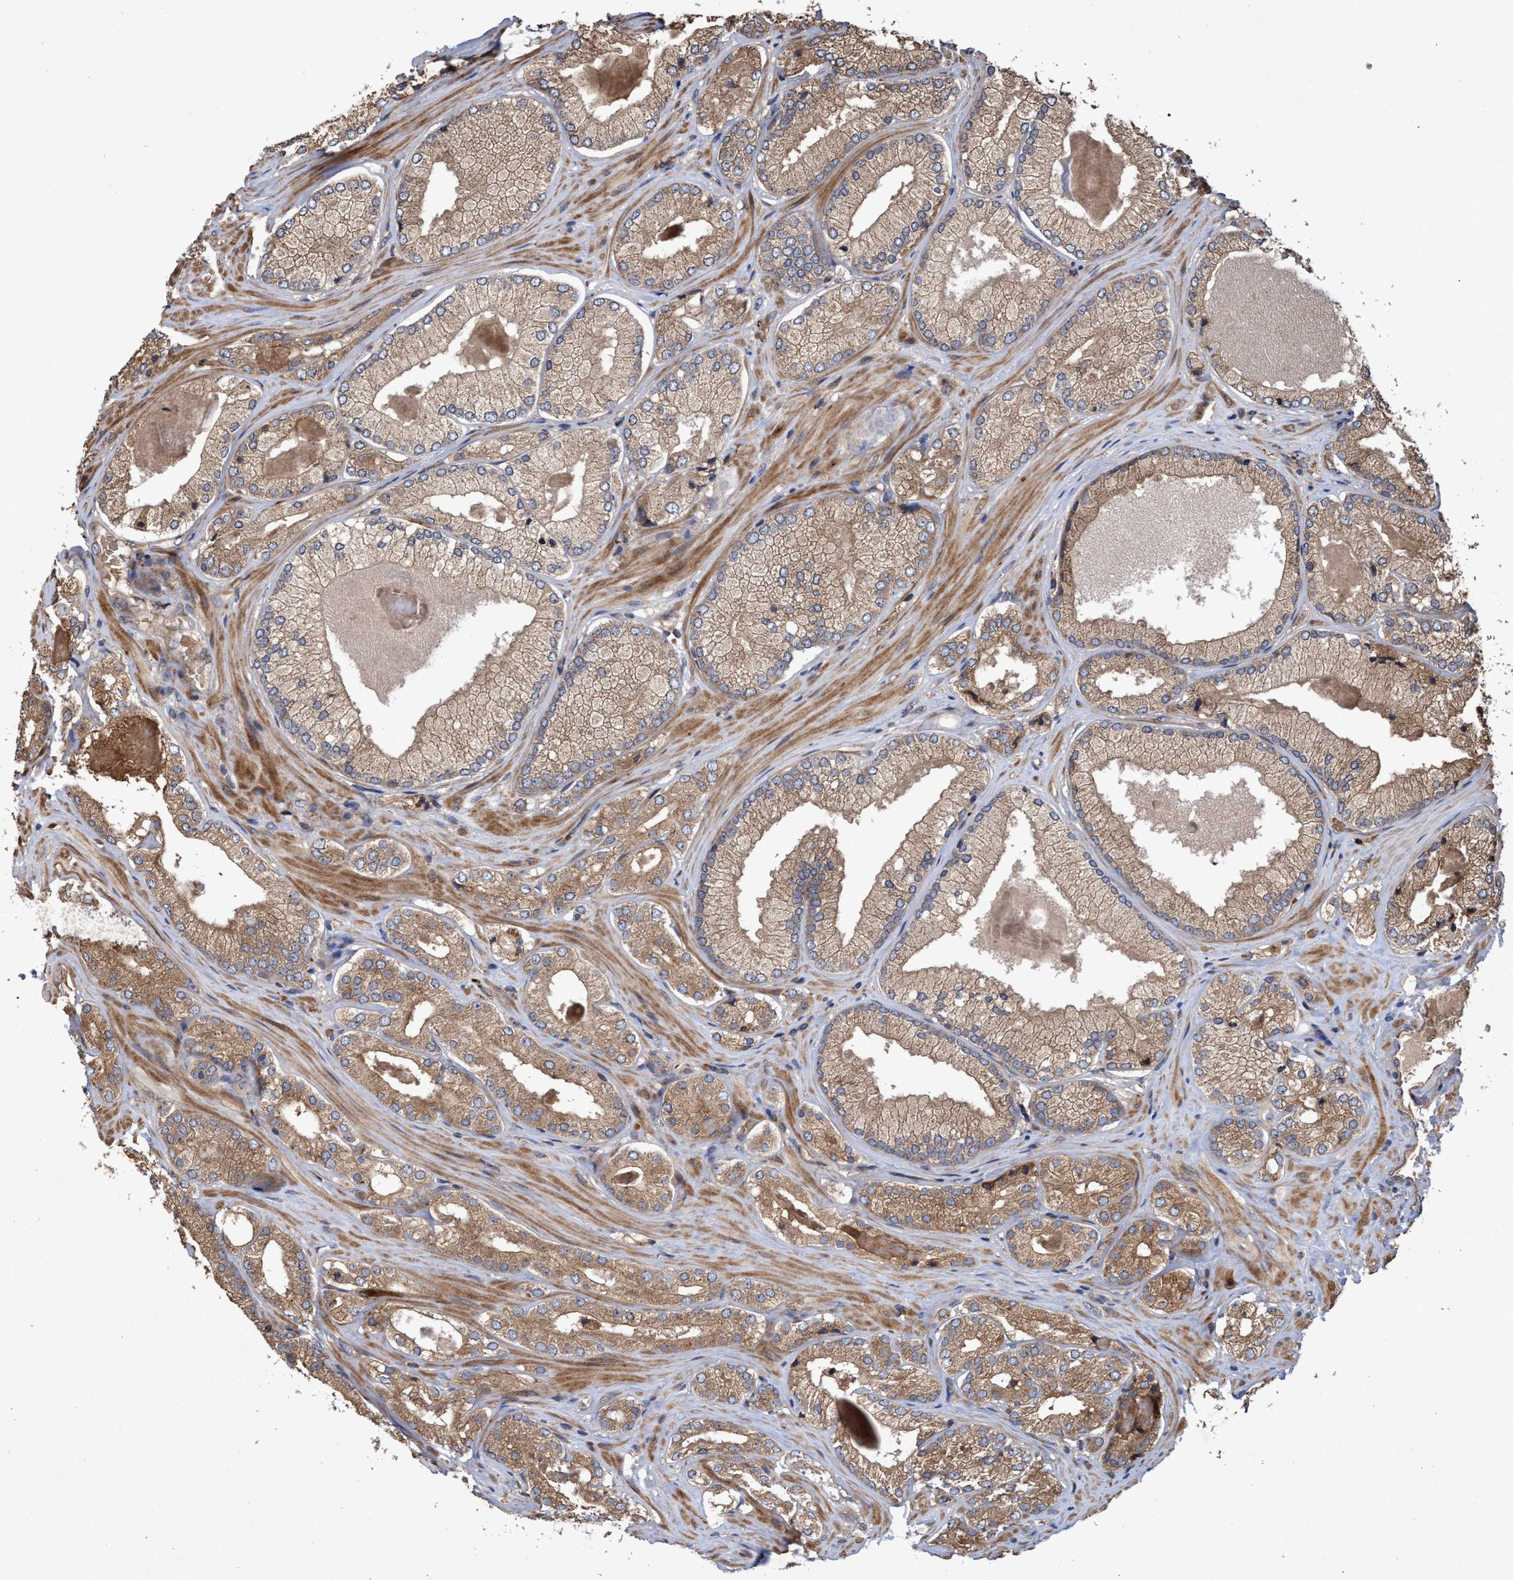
{"staining": {"intensity": "moderate", "quantity": ">75%", "location": "cytoplasmic/membranous"}, "tissue": "prostate cancer", "cell_type": "Tumor cells", "image_type": "cancer", "snomed": [{"axis": "morphology", "description": "Adenocarcinoma, Low grade"}, {"axis": "topography", "description": "Prostate"}], "caption": "Protein expression analysis of human prostate cancer reveals moderate cytoplasmic/membranous positivity in about >75% of tumor cells. (DAB (3,3'-diaminobenzidine) = brown stain, brightfield microscopy at high magnification).", "gene": "CHMP6", "patient": {"sex": "male", "age": 65}}